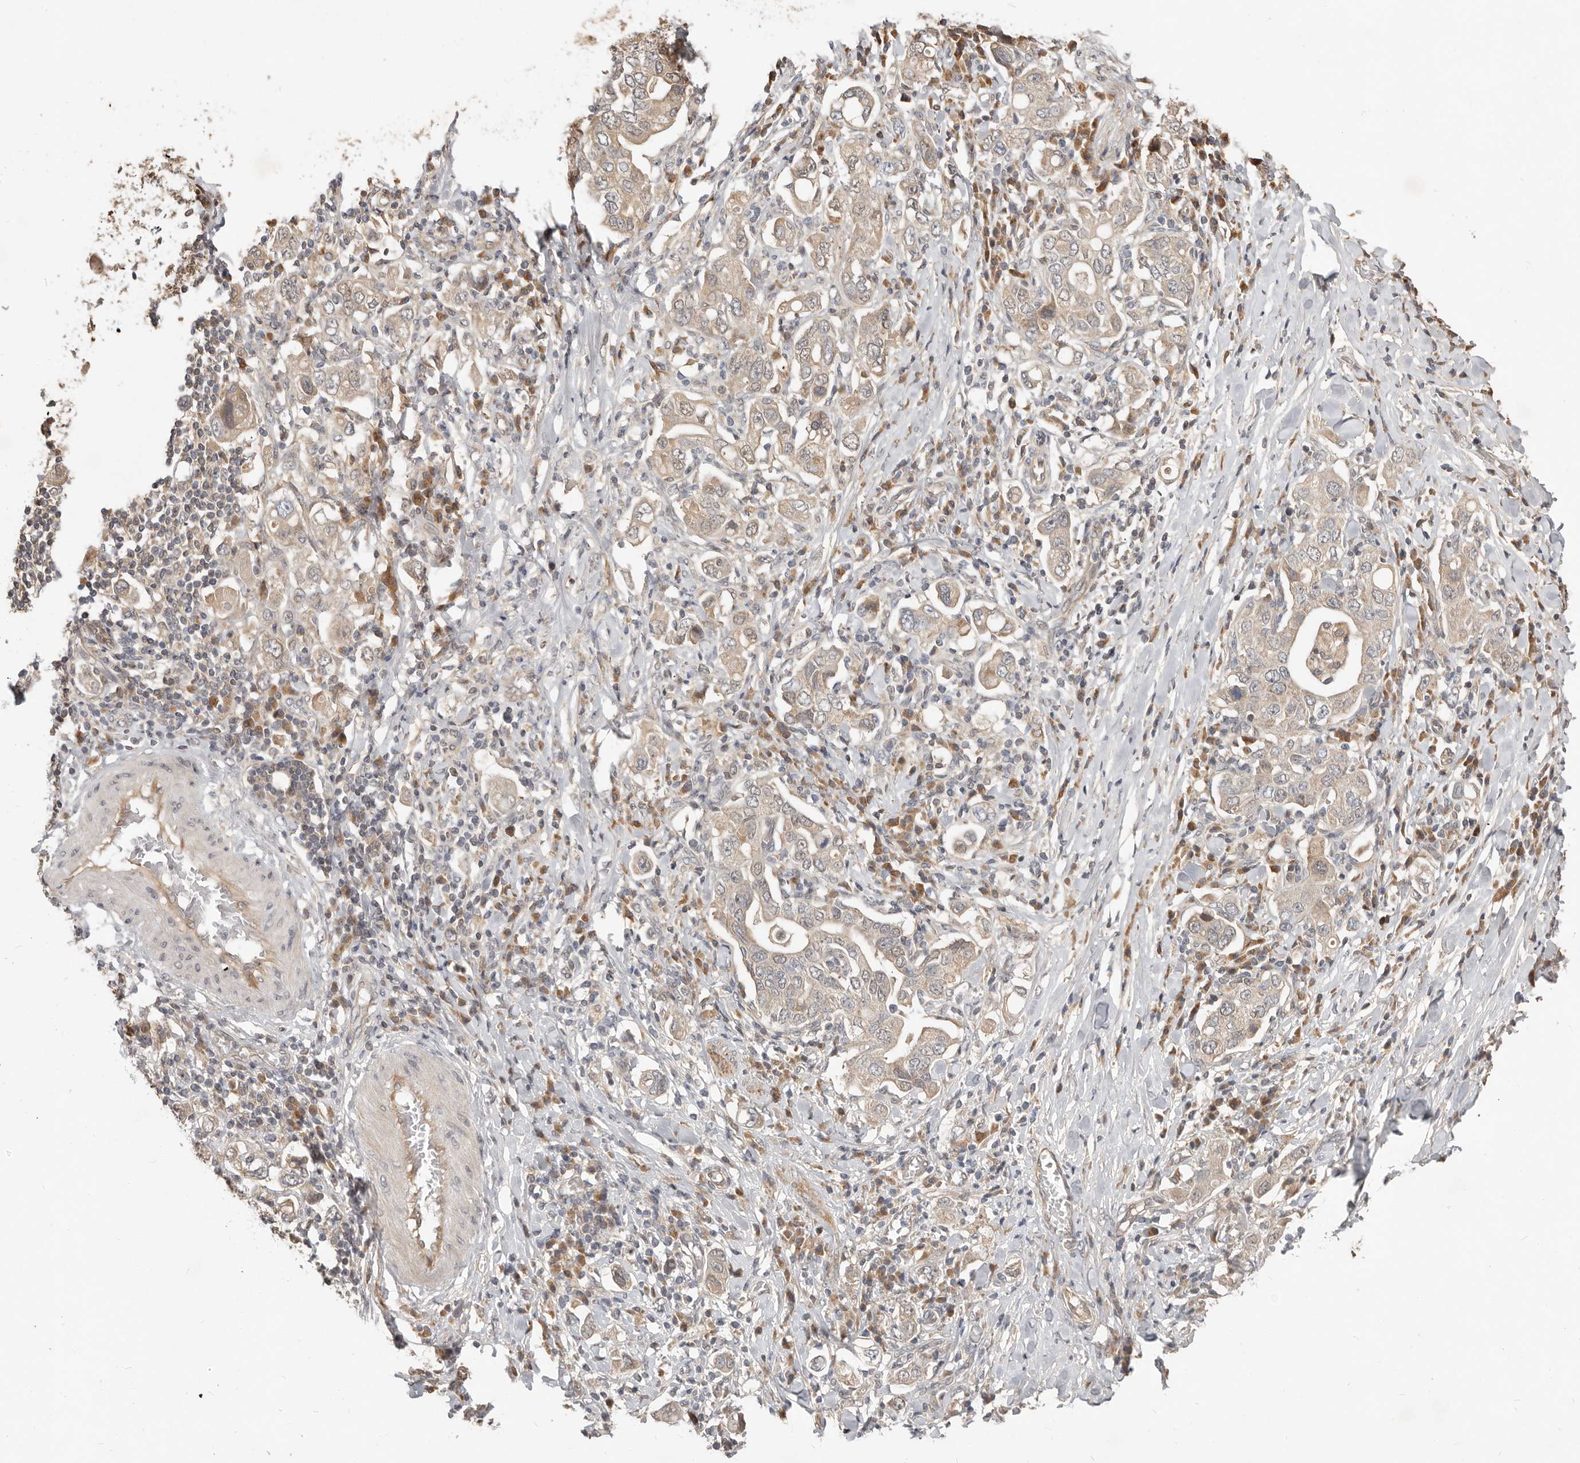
{"staining": {"intensity": "weak", "quantity": ">75%", "location": "cytoplasmic/membranous"}, "tissue": "stomach cancer", "cell_type": "Tumor cells", "image_type": "cancer", "snomed": [{"axis": "morphology", "description": "Adenocarcinoma, NOS"}, {"axis": "topography", "description": "Stomach, upper"}], "caption": "Tumor cells exhibit low levels of weak cytoplasmic/membranous expression in approximately >75% of cells in adenocarcinoma (stomach).", "gene": "MTFR2", "patient": {"sex": "male", "age": 62}}